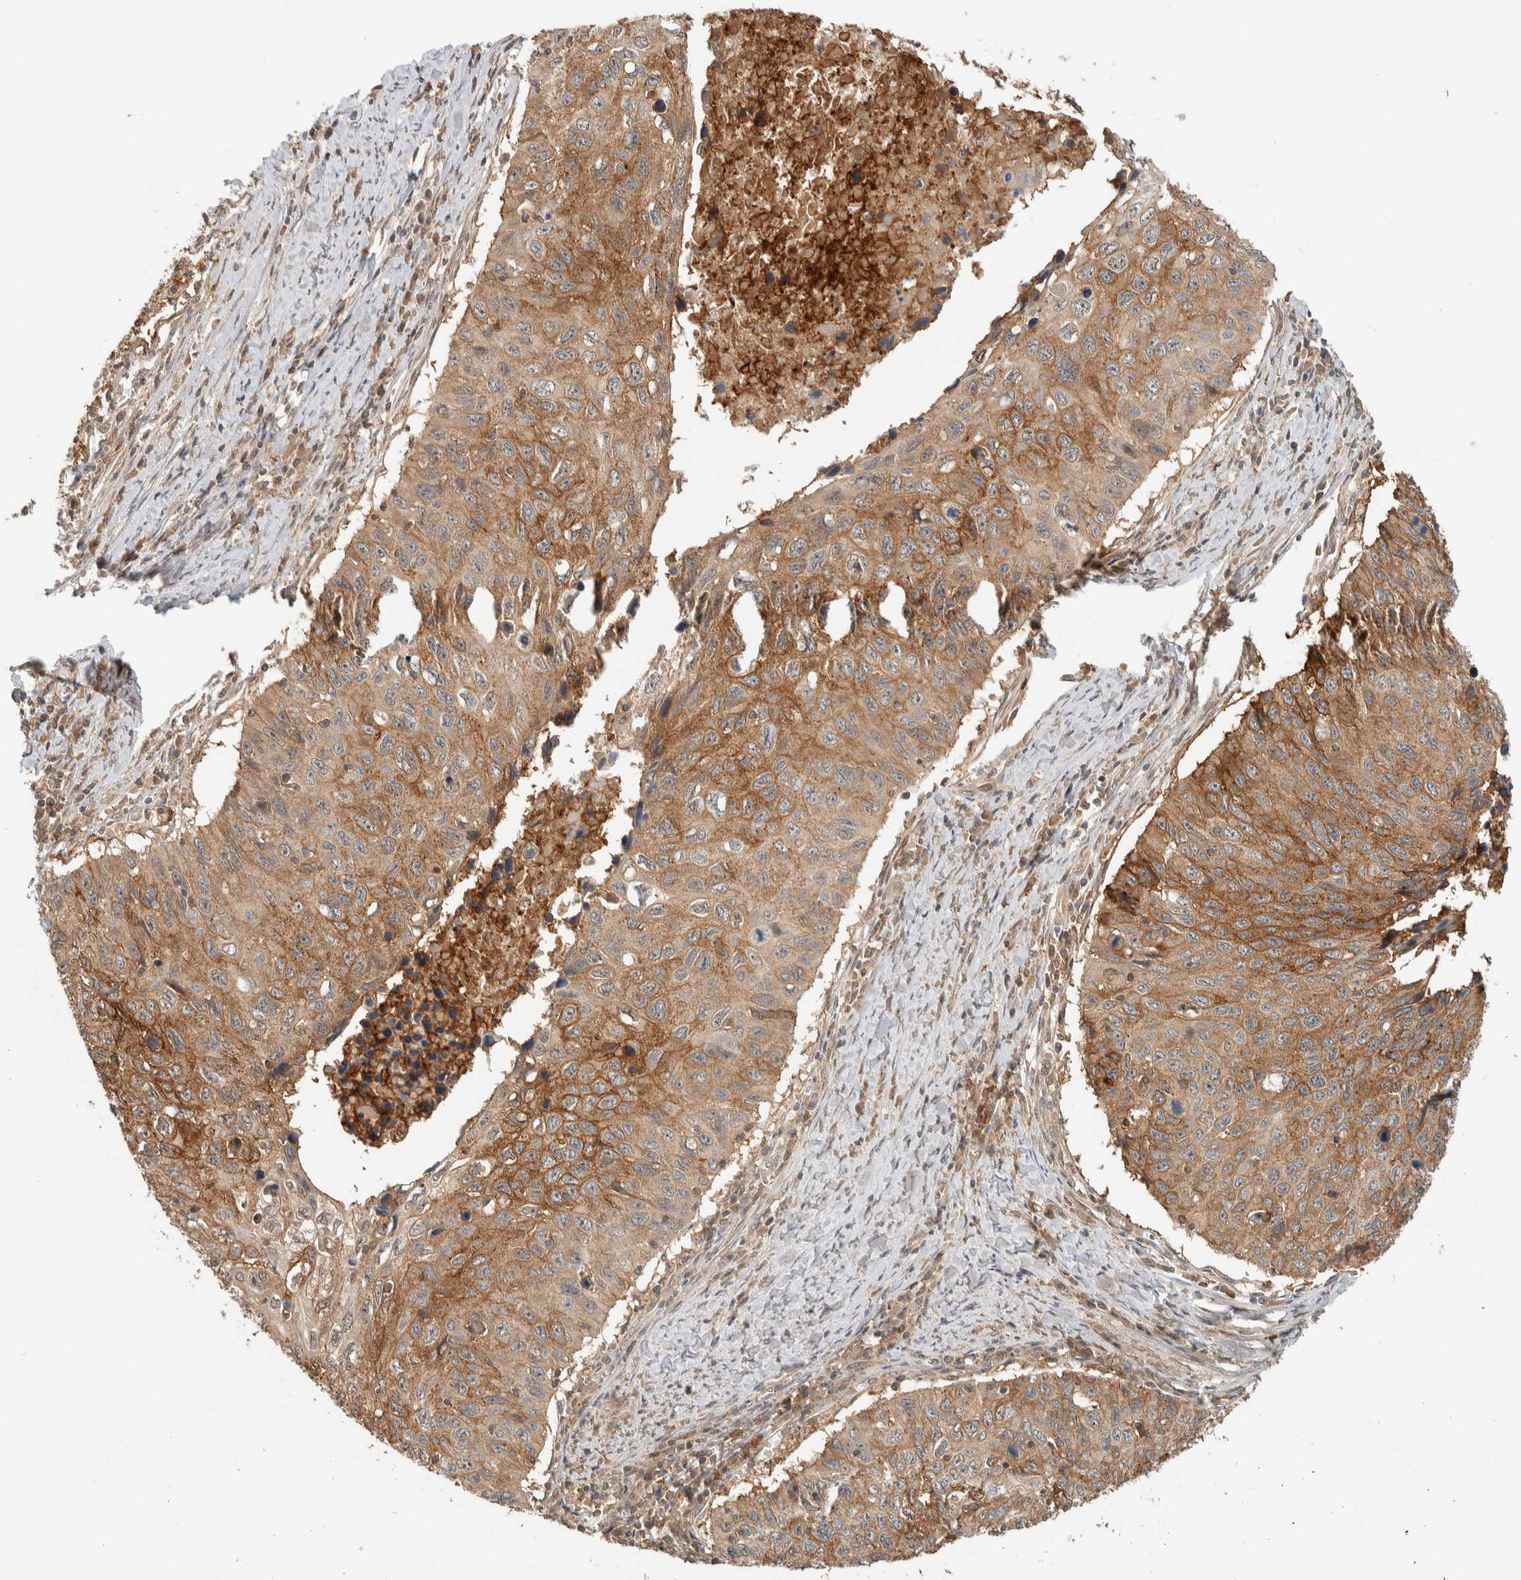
{"staining": {"intensity": "moderate", "quantity": ">75%", "location": "cytoplasmic/membranous"}, "tissue": "cervical cancer", "cell_type": "Tumor cells", "image_type": "cancer", "snomed": [{"axis": "morphology", "description": "Squamous cell carcinoma, NOS"}, {"axis": "topography", "description": "Cervix"}], "caption": "Tumor cells demonstrate moderate cytoplasmic/membranous expression in about >75% of cells in cervical cancer (squamous cell carcinoma). The staining was performed using DAB, with brown indicating positive protein expression. Nuclei are stained blue with hematoxylin.", "gene": "ZNF567", "patient": {"sex": "female", "age": 53}}